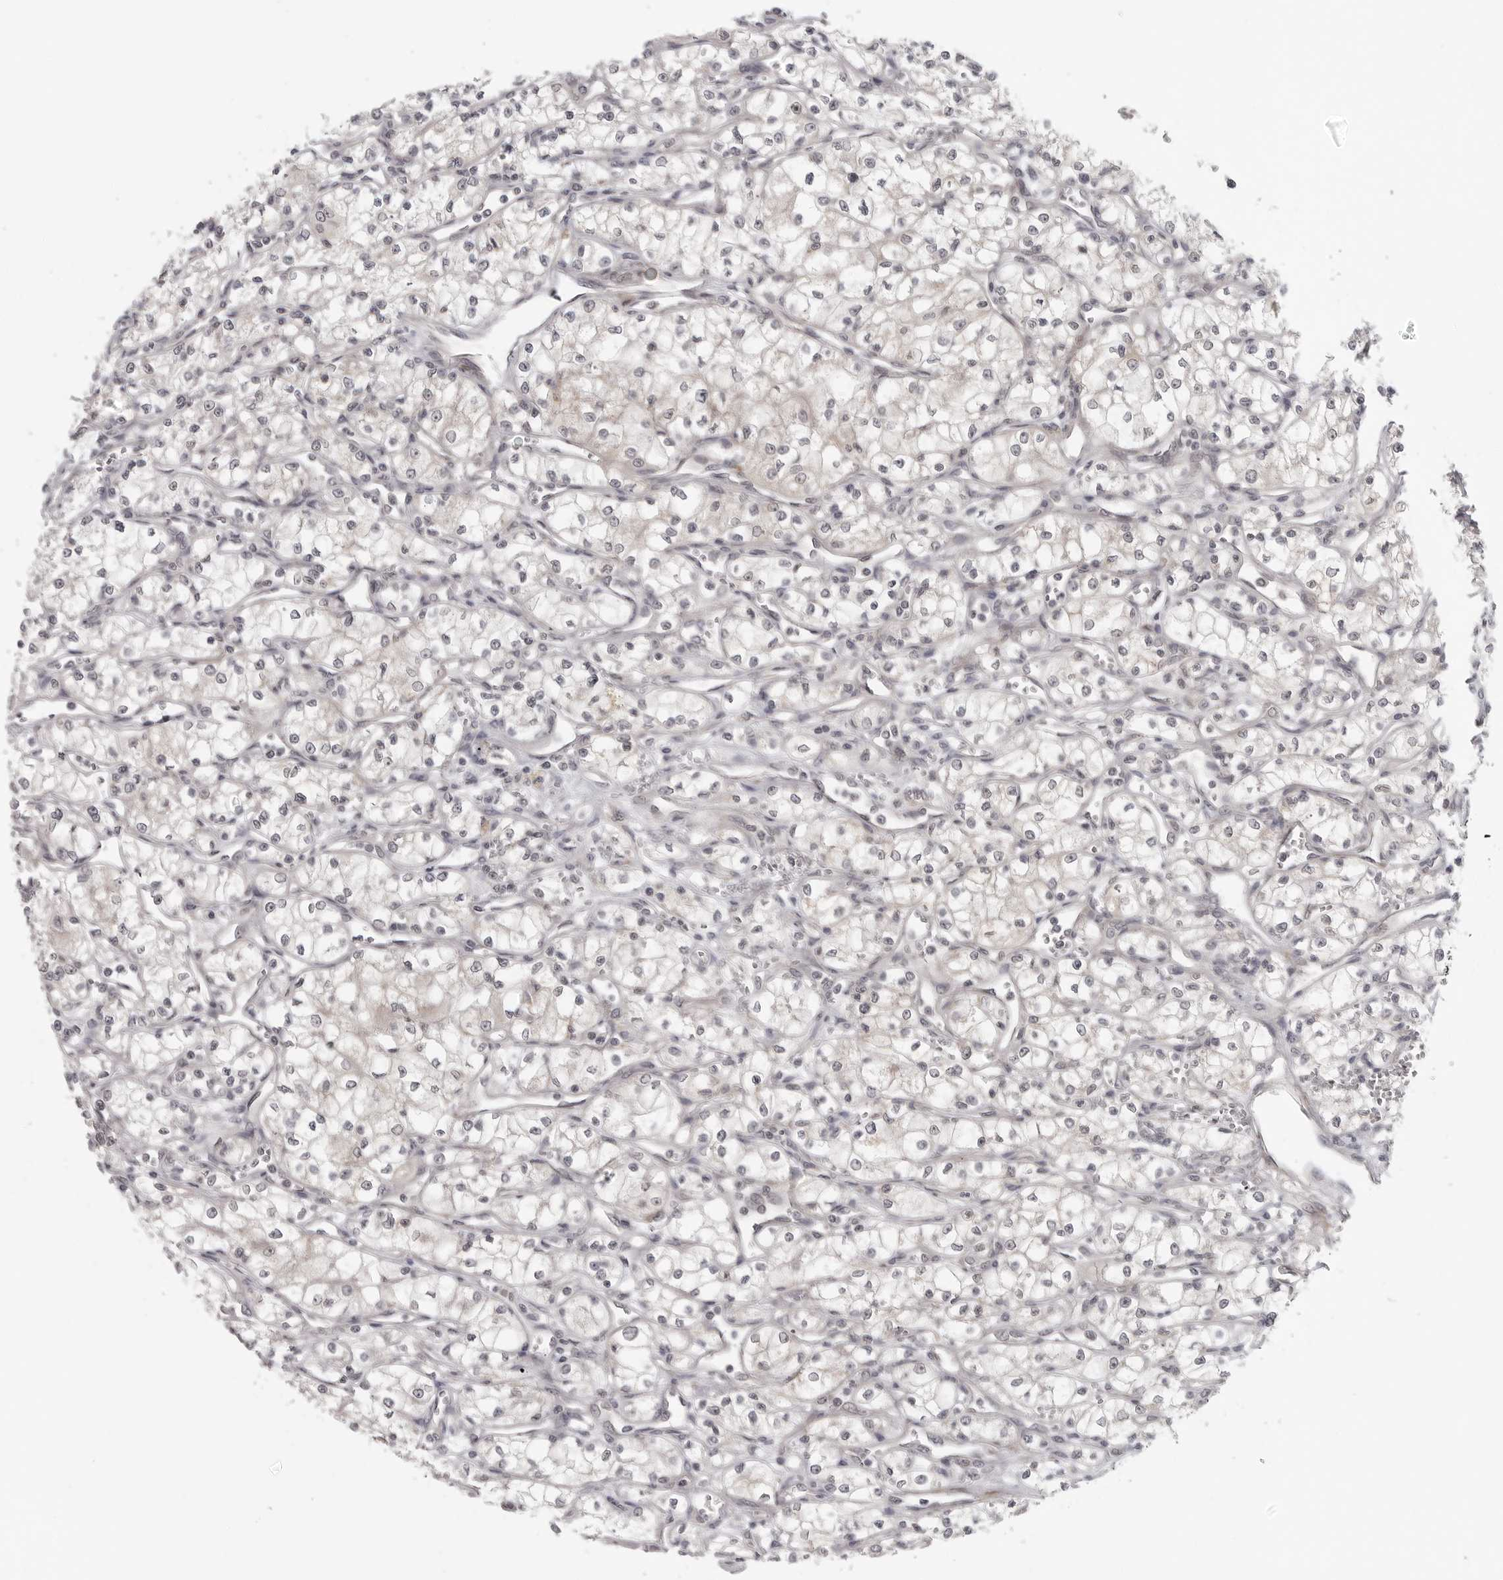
{"staining": {"intensity": "negative", "quantity": "none", "location": "none"}, "tissue": "renal cancer", "cell_type": "Tumor cells", "image_type": "cancer", "snomed": [{"axis": "morphology", "description": "Adenocarcinoma, NOS"}, {"axis": "topography", "description": "Kidney"}], "caption": "Immunohistochemistry (IHC) of adenocarcinoma (renal) shows no positivity in tumor cells. (Immunohistochemistry (IHC), brightfield microscopy, high magnification).", "gene": "TUT4", "patient": {"sex": "male", "age": 59}}